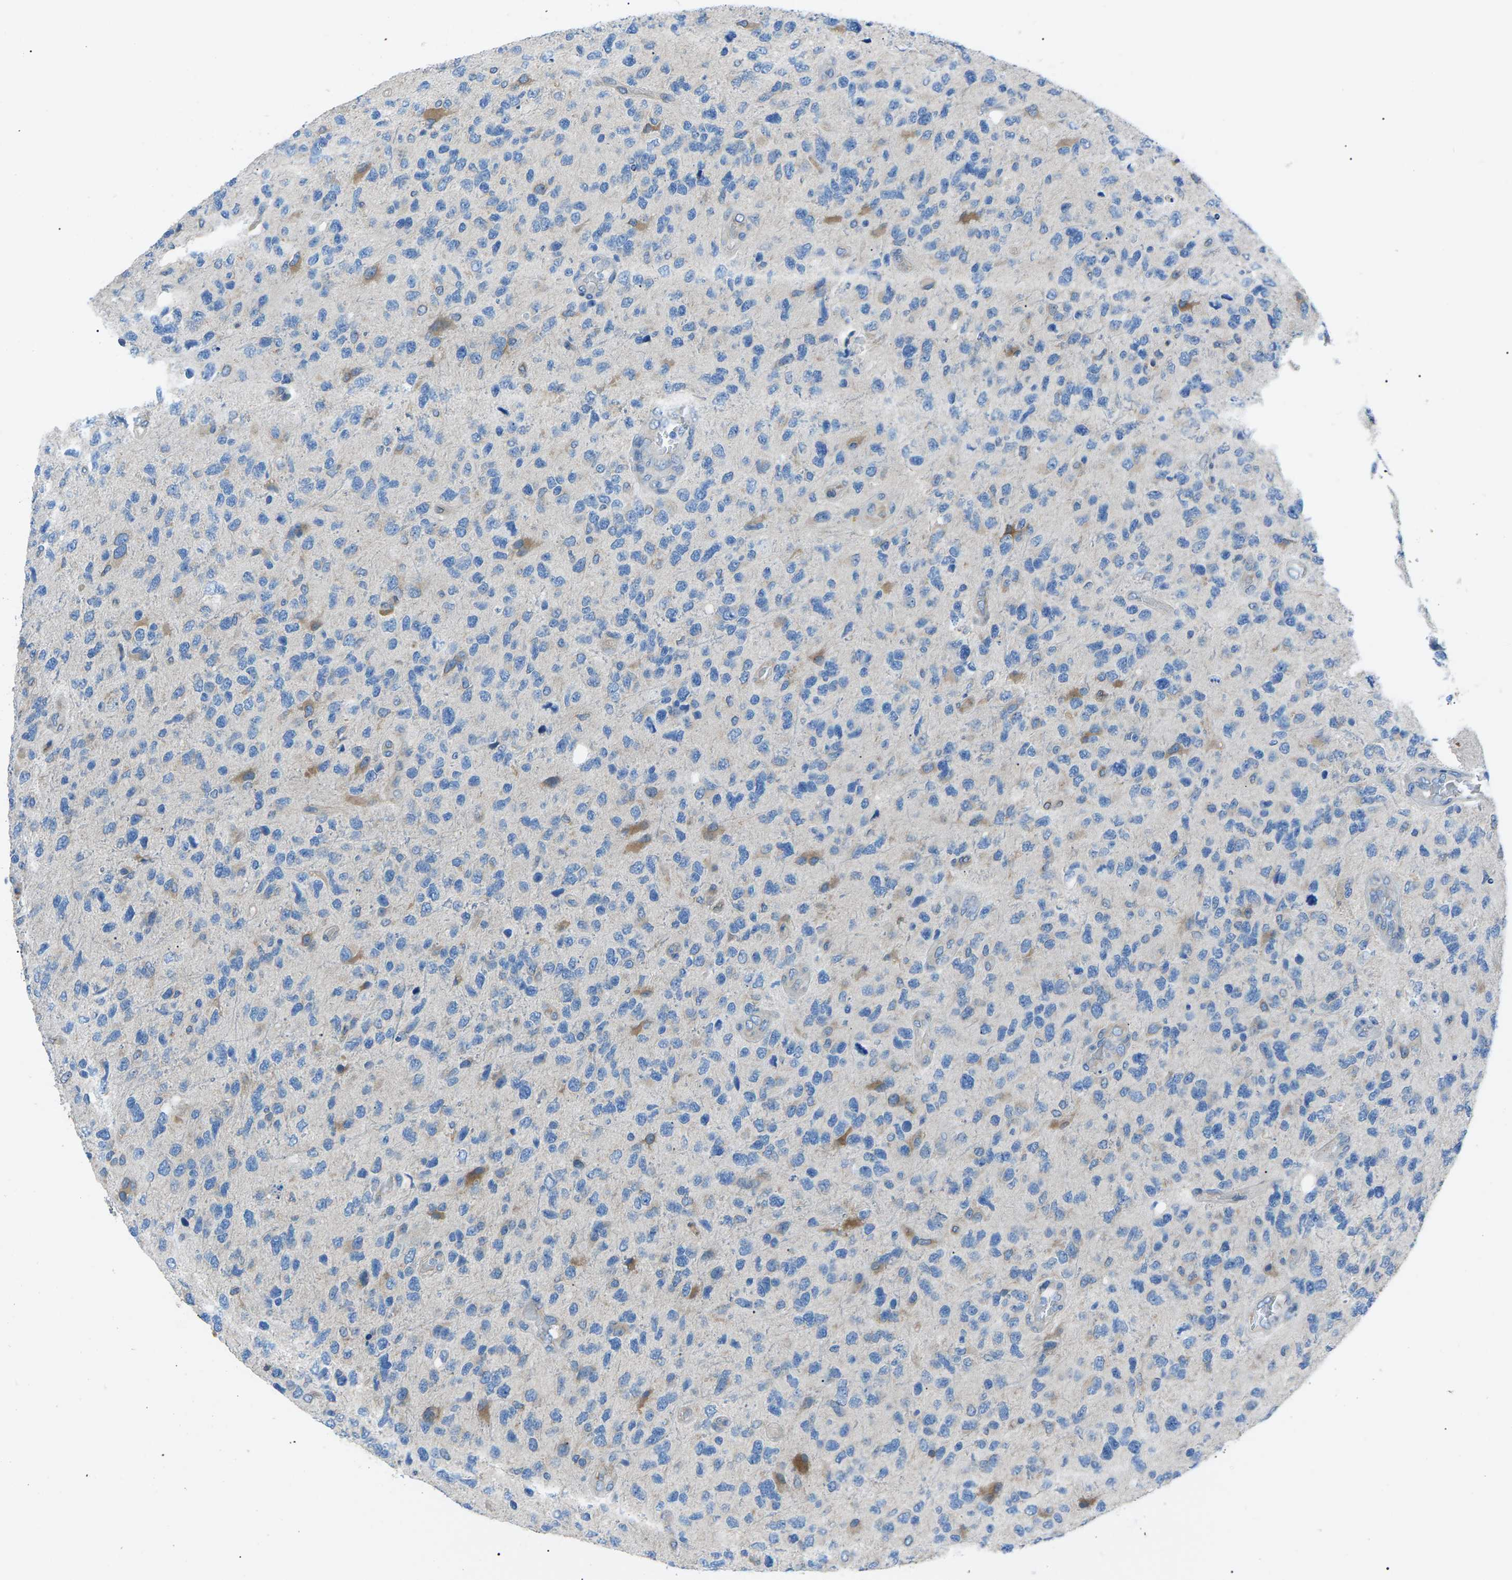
{"staining": {"intensity": "moderate", "quantity": "<25%", "location": "cytoplasmic/membranous"}, "tissue": "glioma", "cell_type": "Tumor cells", "image_type": "cancer", "snomed": [{"axis": "morphology", "description": "Glioma, malignant, High grade"}, {"axis": "topography", "description": "Brain"}], "caption": "Immunohistochemical staining of malignant high-grade glioma demonstrates low levels of moderate cytoplasmic/membranous protein expression in about <25% of tumor cells.", "gene": "ZDHHC24", "patient": {"sex": "female", "age": 58}}